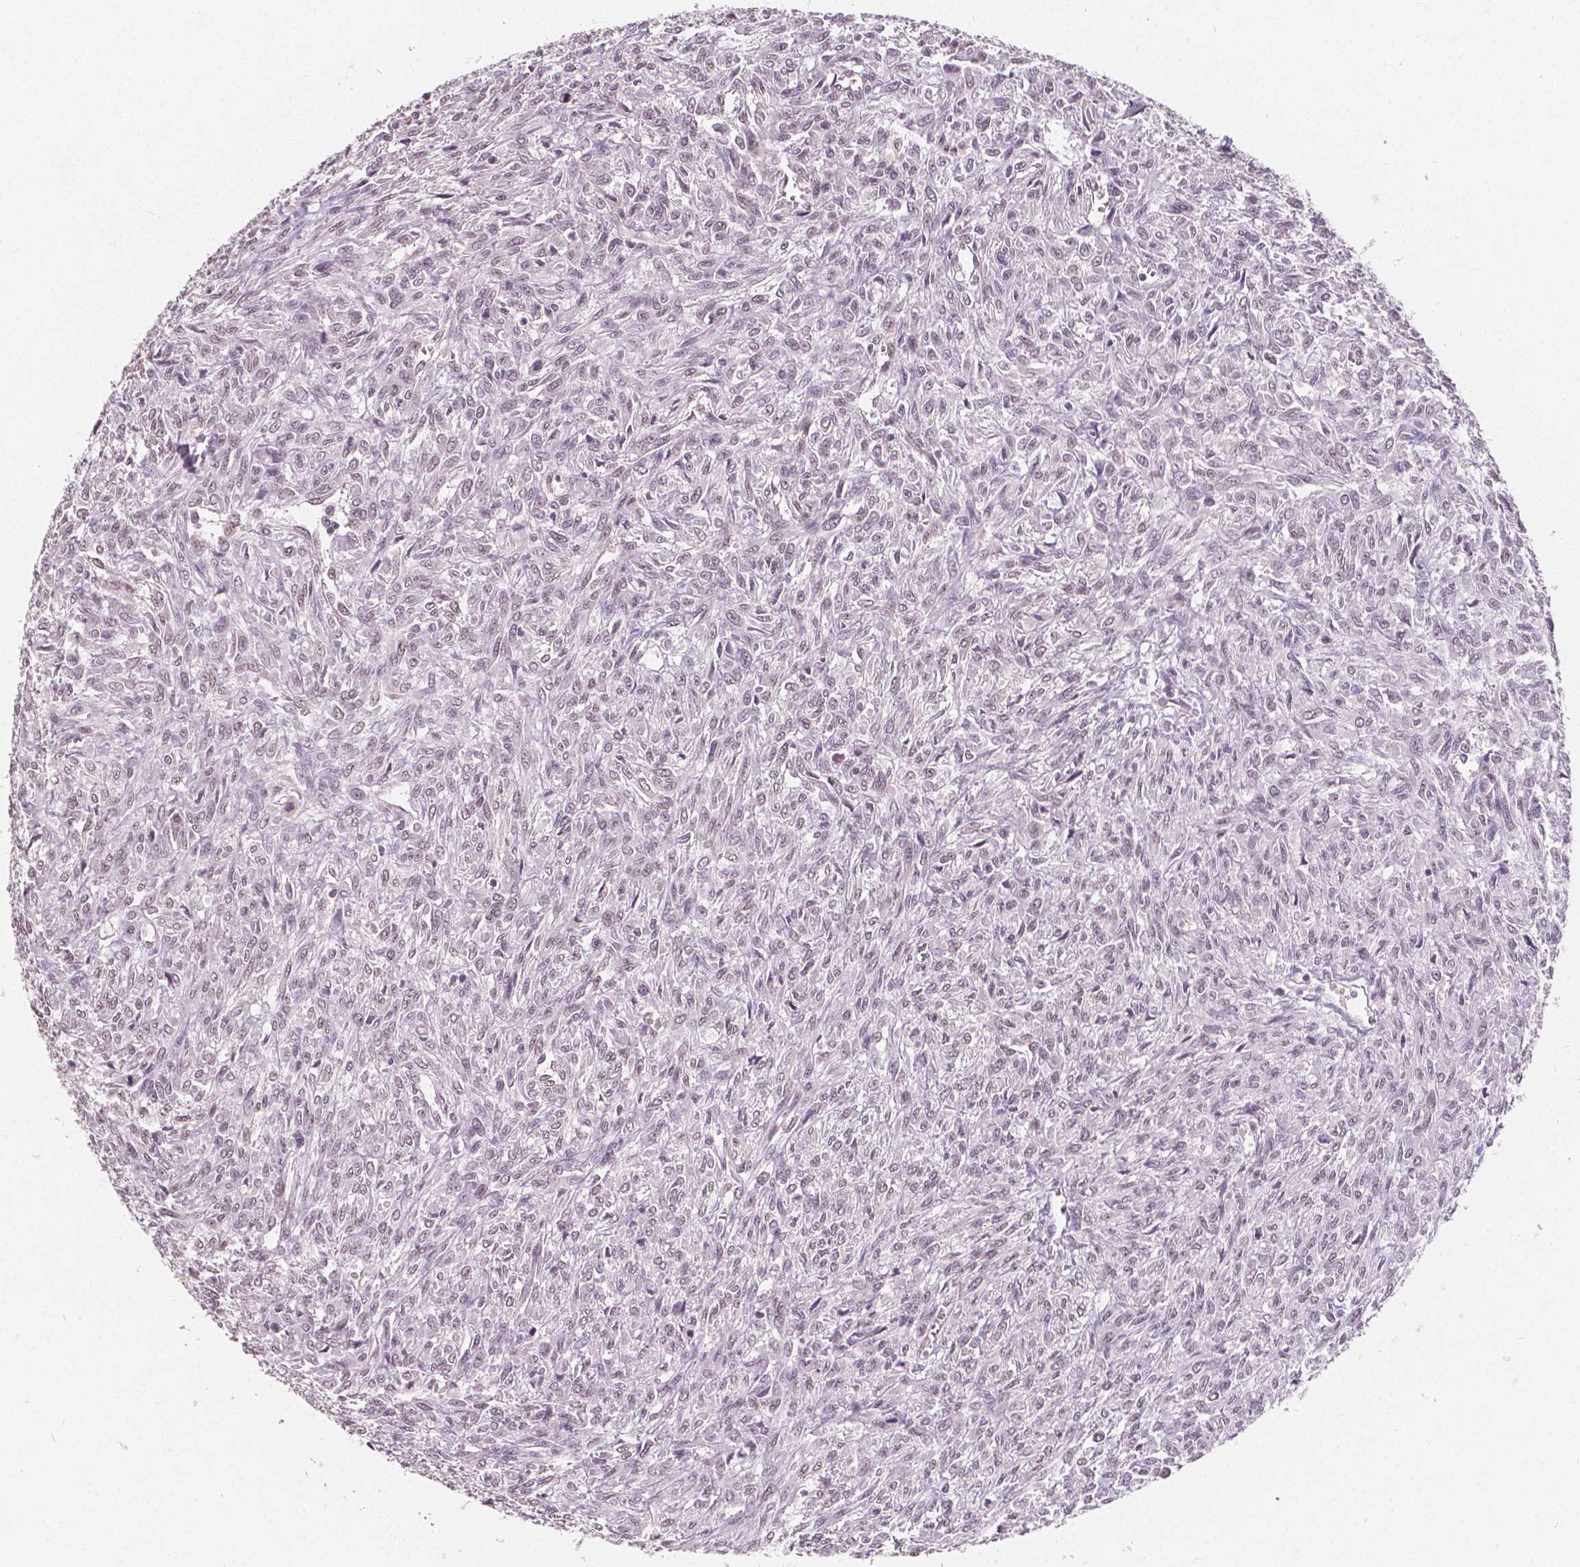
{"staining": {"intensity": "negative", "quantity": "none", "location": "none"}, "tissue": "renal cancer", "cell_type": "Tumor cells", "image_type": "cancer", "snomed": [{"axis": "morphology", "description": "Adenocarcinoma, NOS"}, {"axis": "topography", "description": "Kidney"}], "caption": "This is an immunohistochemistry histopathology image of human renal cancer. There is no positivity in tumor cells.", "gene": "NOLC1", "patient": {"sex": "male", "age": 58}}